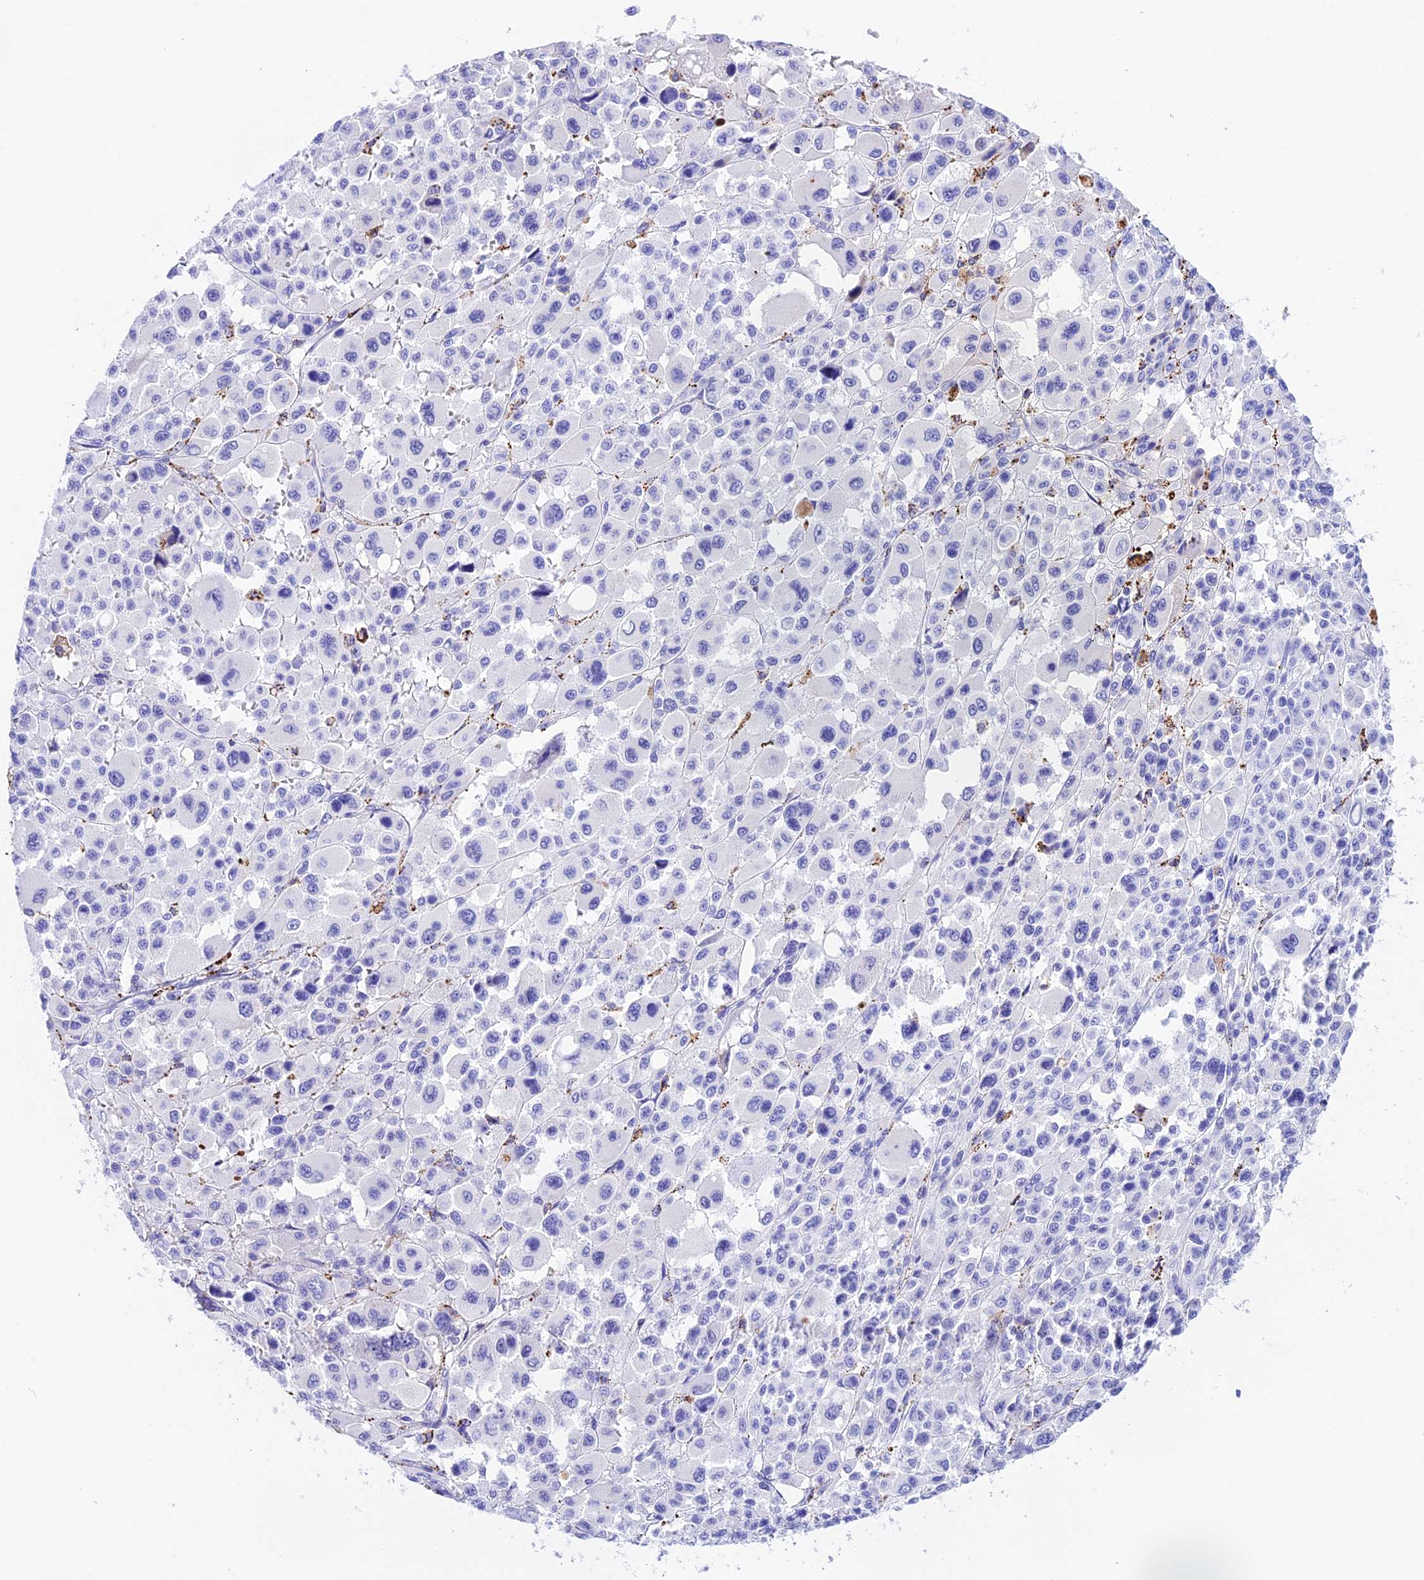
{"staining": {"intensity": "negative", "quantity": "none", "location": "none"}, "tissue": "melanoma", "cell_type": "Tumor cells", "image_type": "cancer", "snomed": [{"axis": "morphology", "description": "Malignant melanoma, Metastatic site"}, {"axis": "topography", "description": "Skin"}], "caption": "Tumor cells show no significant staining in melanoma. The staining is performed using DAB brown chromogen with nuclei counter-stained in using hematoxylin.", "gene": "PSG11", "patient": {"sex": "female", "age": 74}}